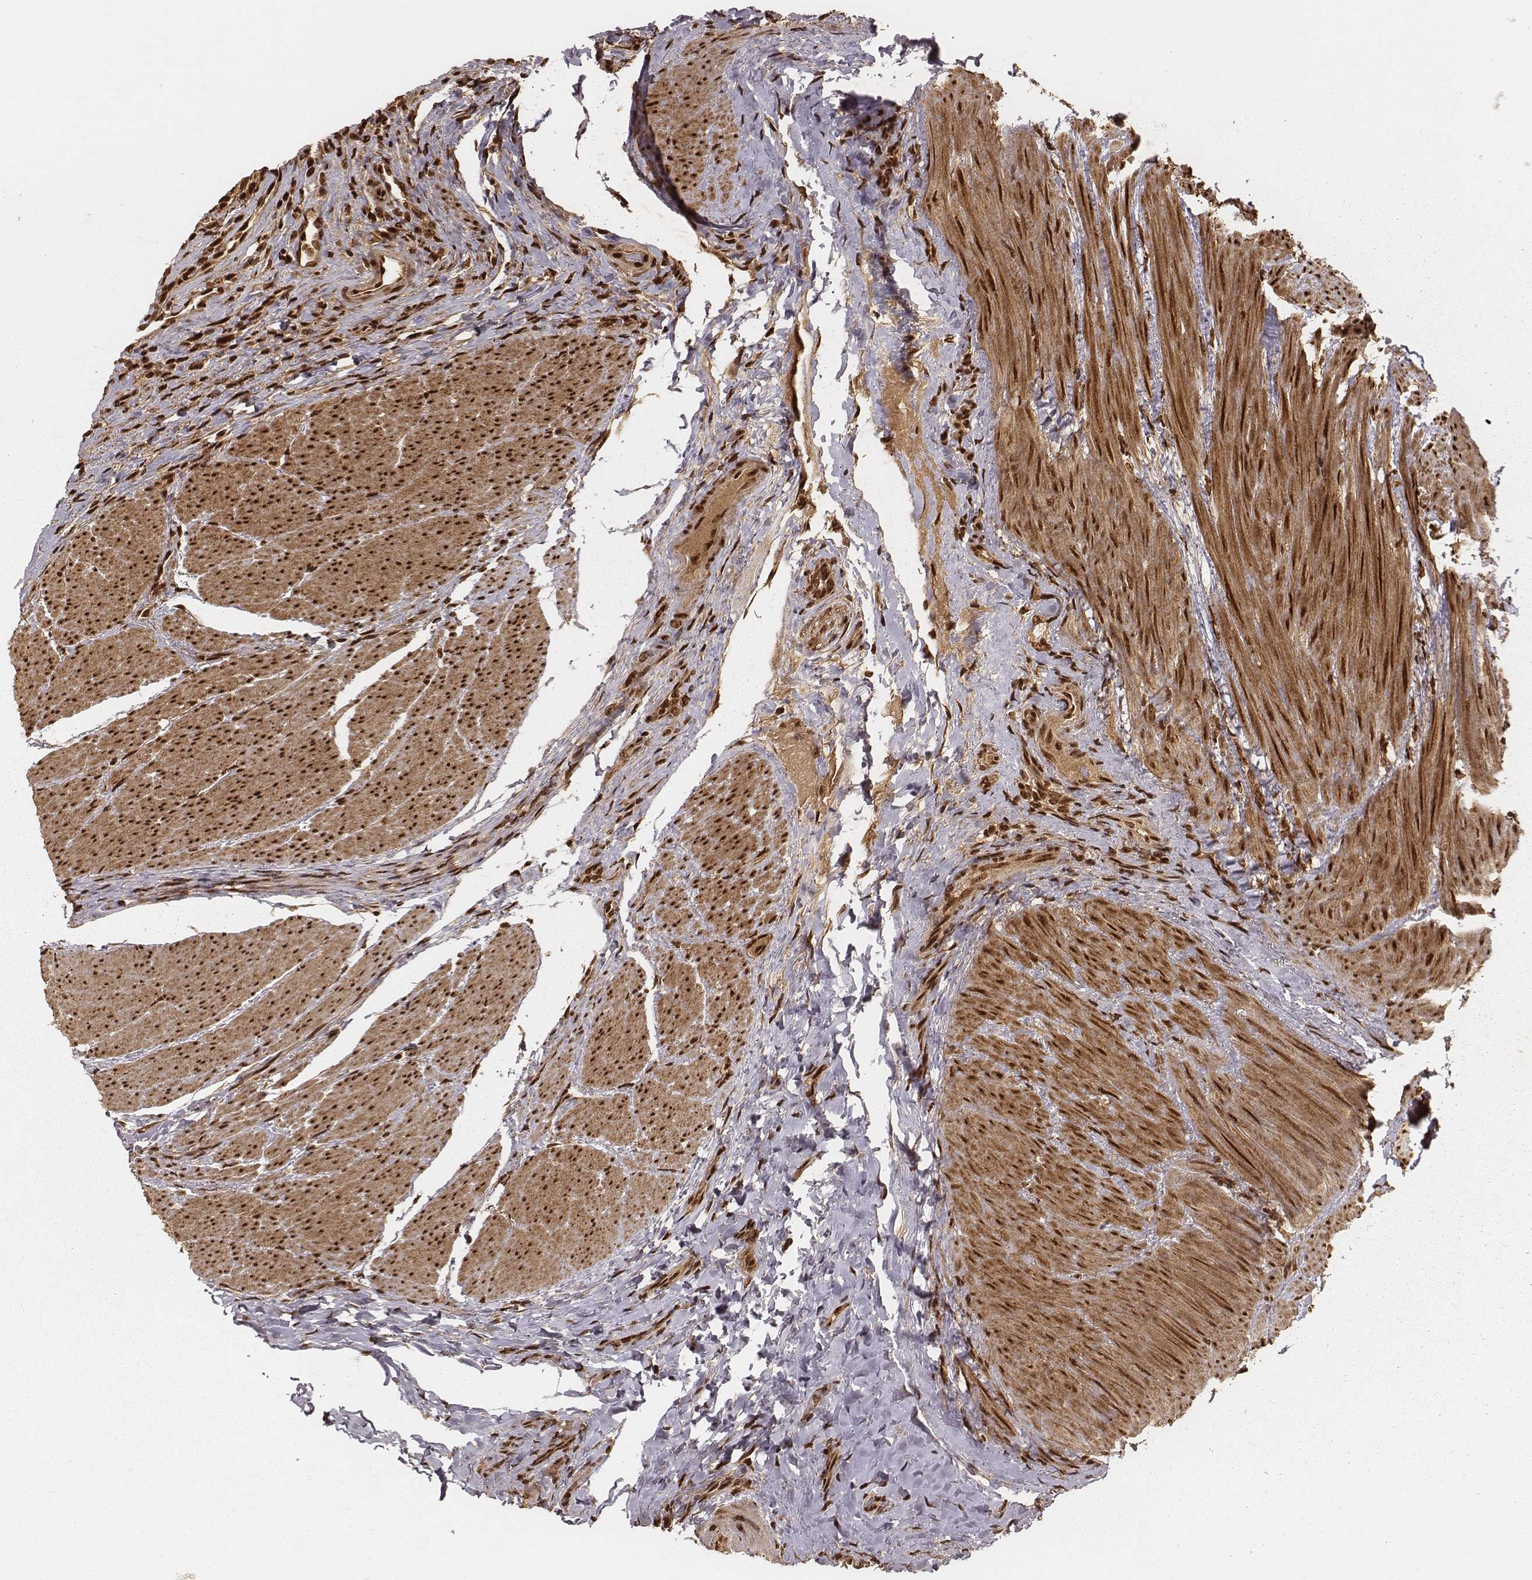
{"staining": {"intensity": "strong", "quantity": ">75%", "location": "cytoplasmic/membranous,nuclear"}, "tissue": "urinary bladder", "cell_type": "Urothelial cells", "image_type": "normal", "snomed": [{"axis": "morphology", "description": "Normal tissue, NOS"}, {"axis": "topography", "description": "Urinary bladder"}, {"axis": "topography", "description": "Peripheral nerve tissue"}], "caption": "Urothelial cells reveal strong cytoplasmic/membranous,nuclear expression in approximately >75% of cells in normal urinary bladder.", "gene": "NFX1", "patient": {"sex": "male", "age": 66}}